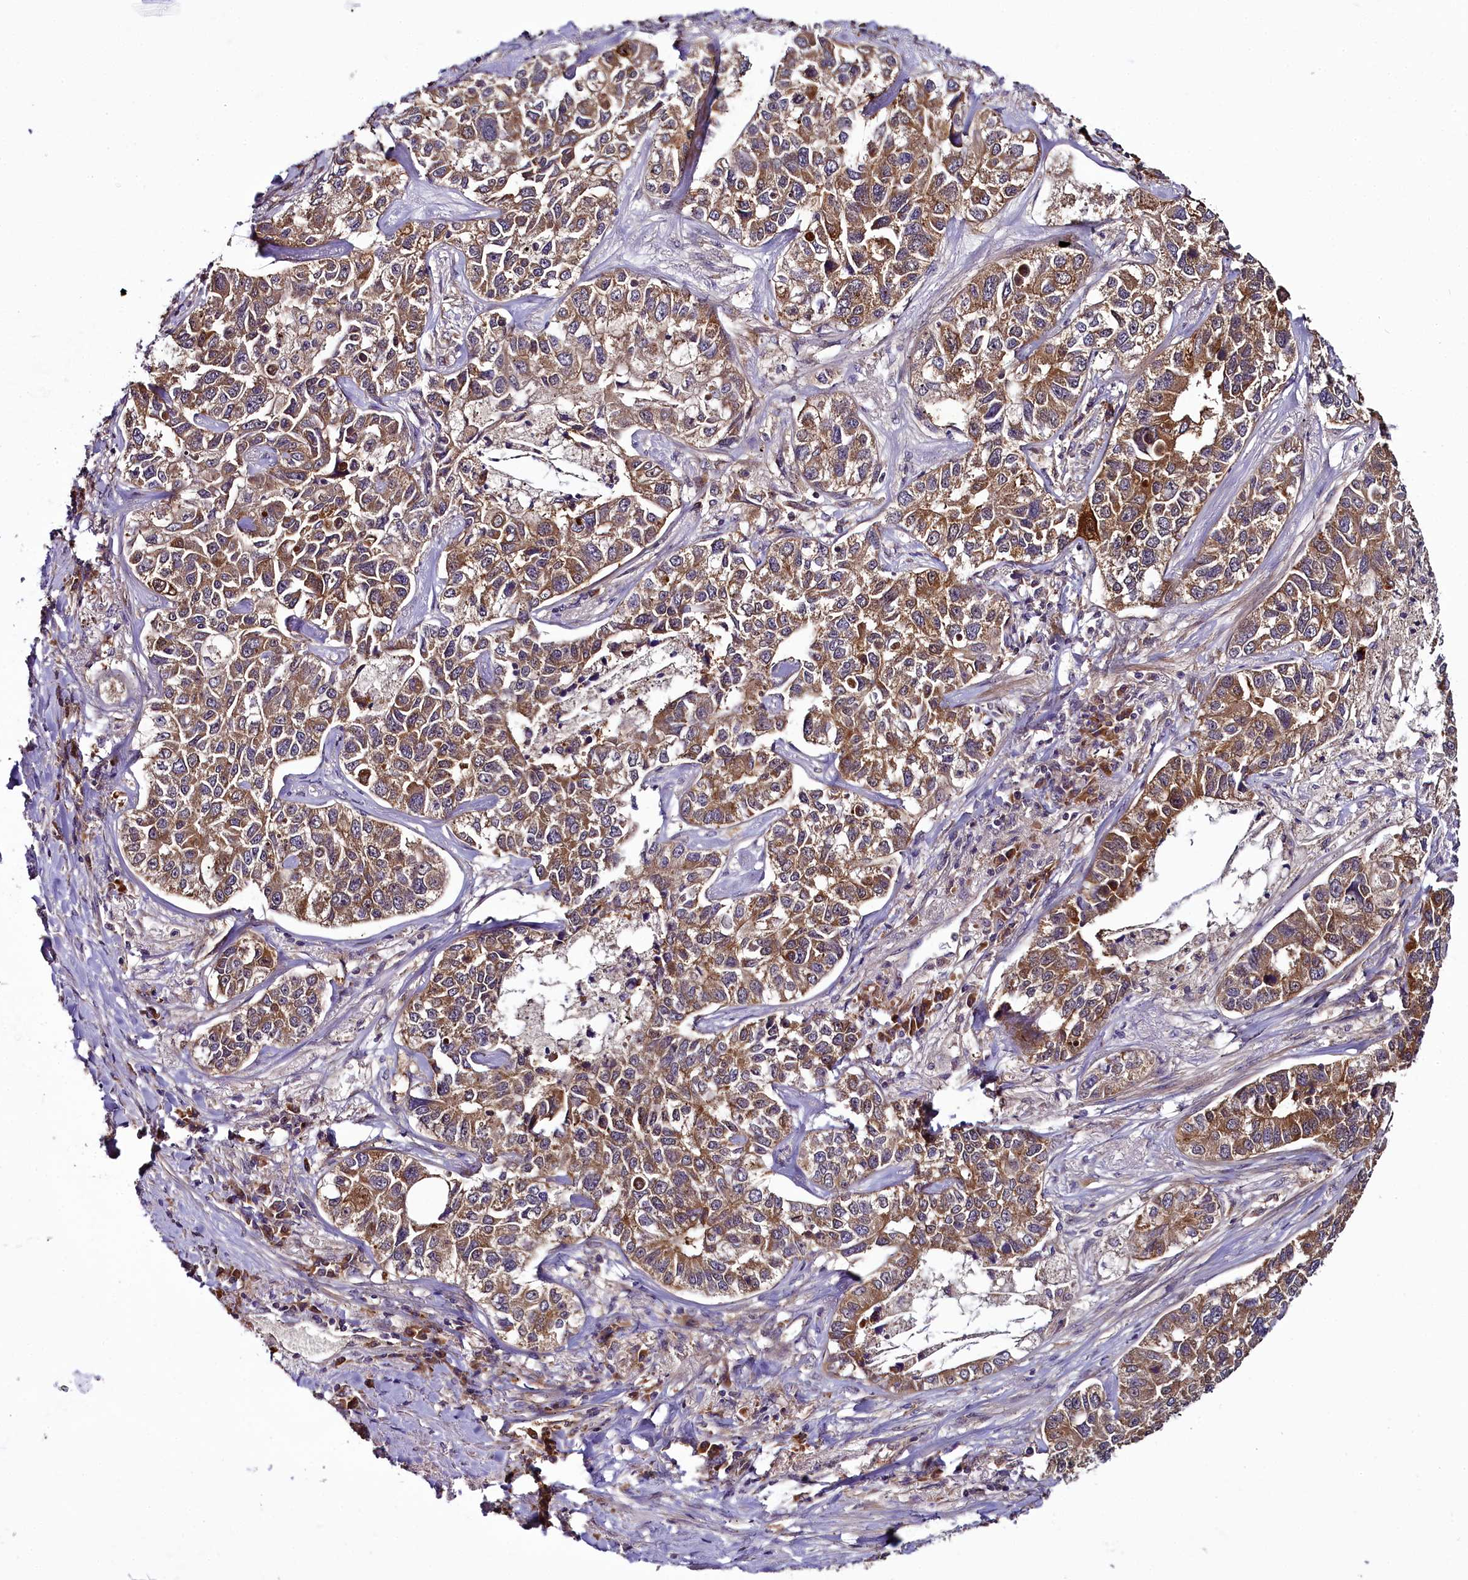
{"staining": {"intensity": "moderate", "quantity": ">75%", "location": "cytoplasmic/membranous"}, "tissue": "lung cancer", "cell_type": "Tumor cells", "image_type": "cancer", "snomed": [{"axis": "morphology", "description": "Adenocarcinoma, NOS"}, {"axis": "topography", "description": "Lung"}], "caption": "The immunohistochemical stain shows moderate cytoplasmic/membranous positivity in tumor cells of lung adenocarcinoma tissue.", "gene": "RPUSD2", "patient": {"sex": "male", "age": 49}}